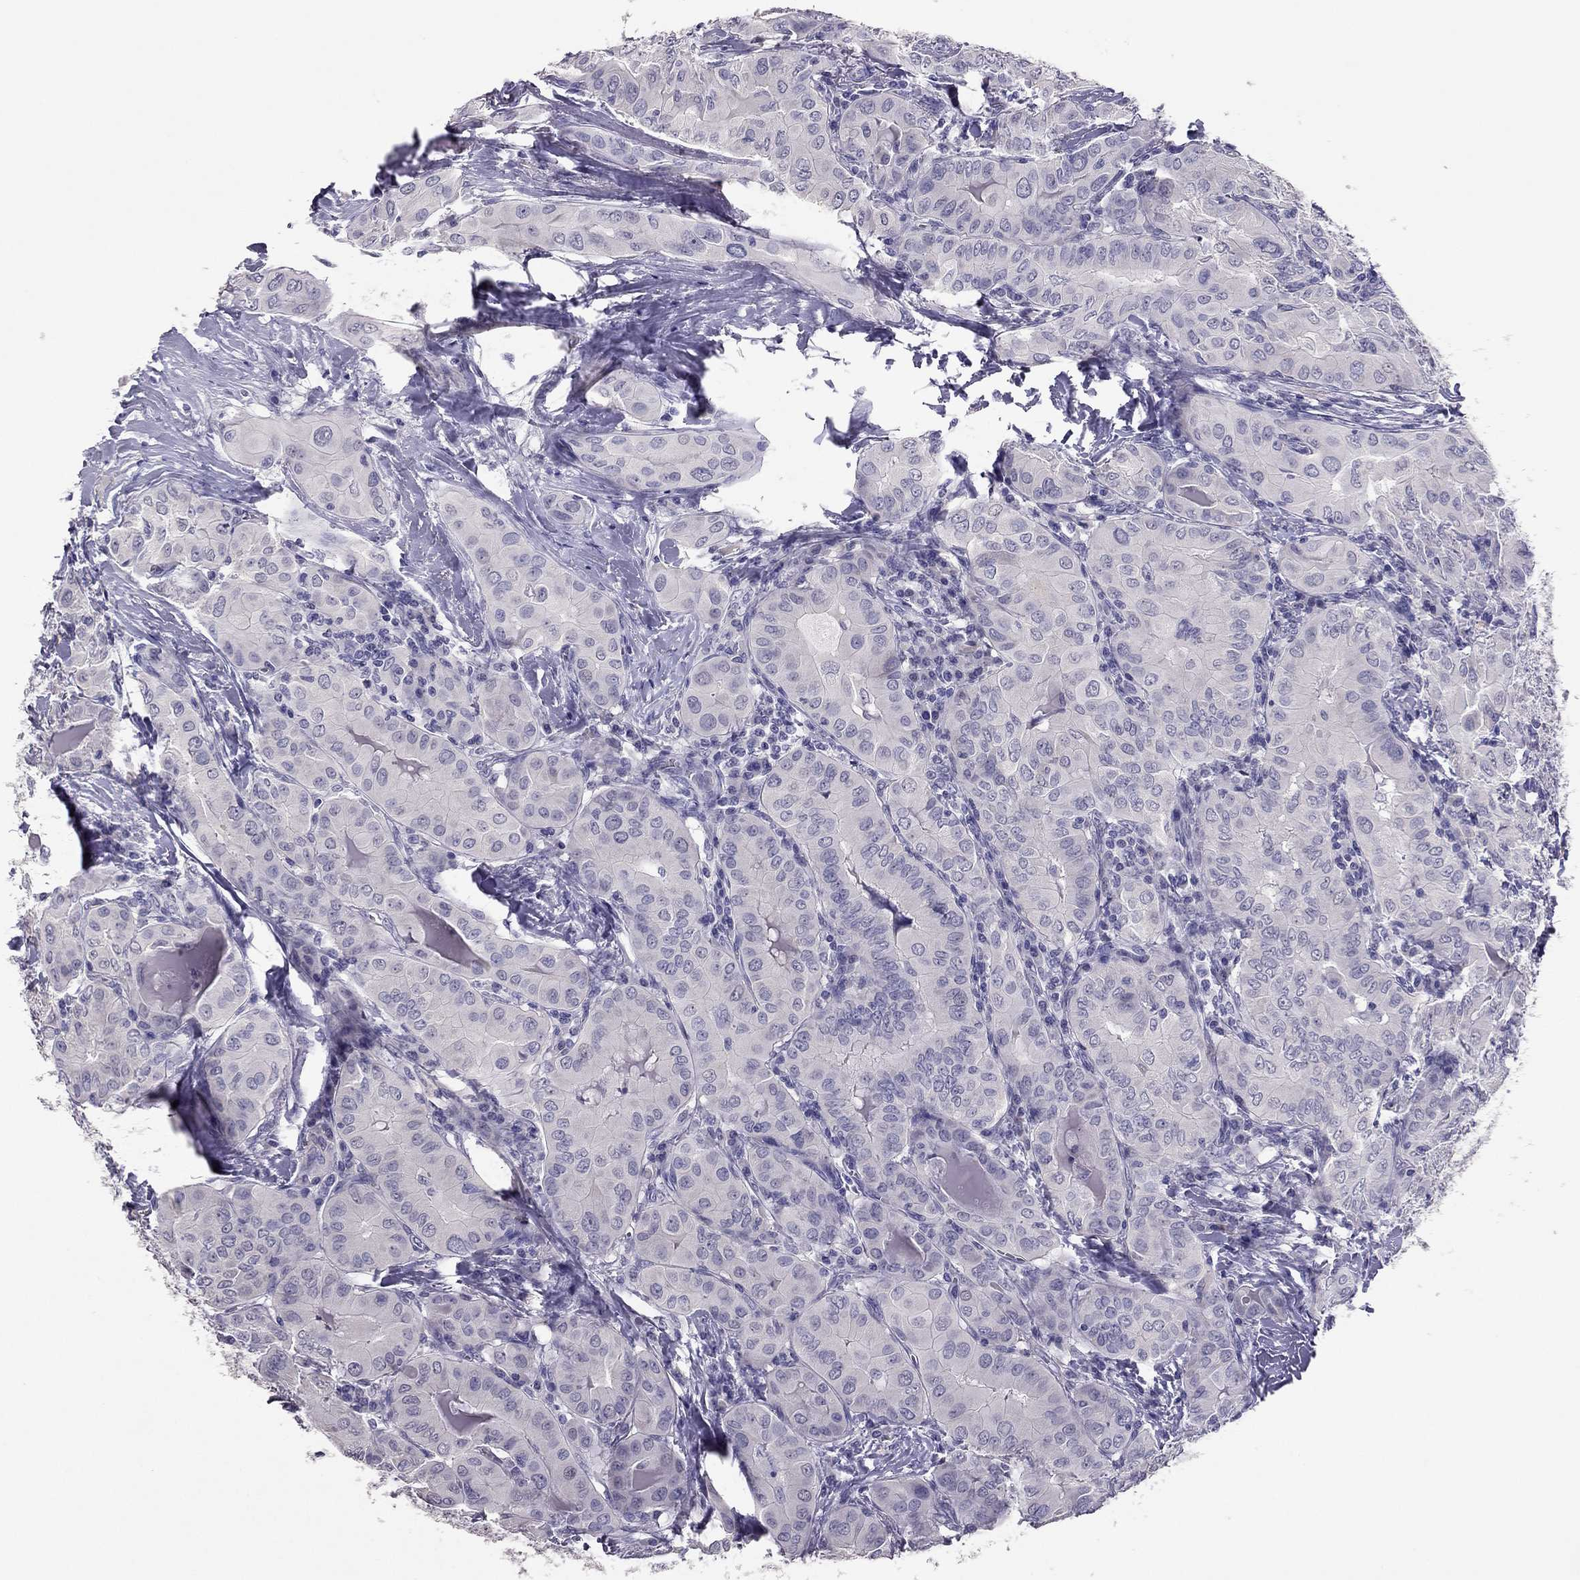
{"staining": {"intensity": "negative", "quantity": "none", "location": "none"}, "tissue": "thyroid cancer", "cell_type": "Tumor cells", "image_type": "cancer", "snomed": [{"axis": "morphology", "description": "Papillary adenocarcinoma, NOS"}, {"axis": "topography", "description": "Thyroid gland"}], "caption": "Tumor cells are negative for brown protein staining in papillary adenocarcinoma (thyroid).", "gene": "RHO", "patient": {"sex": "female", "age": 37}}